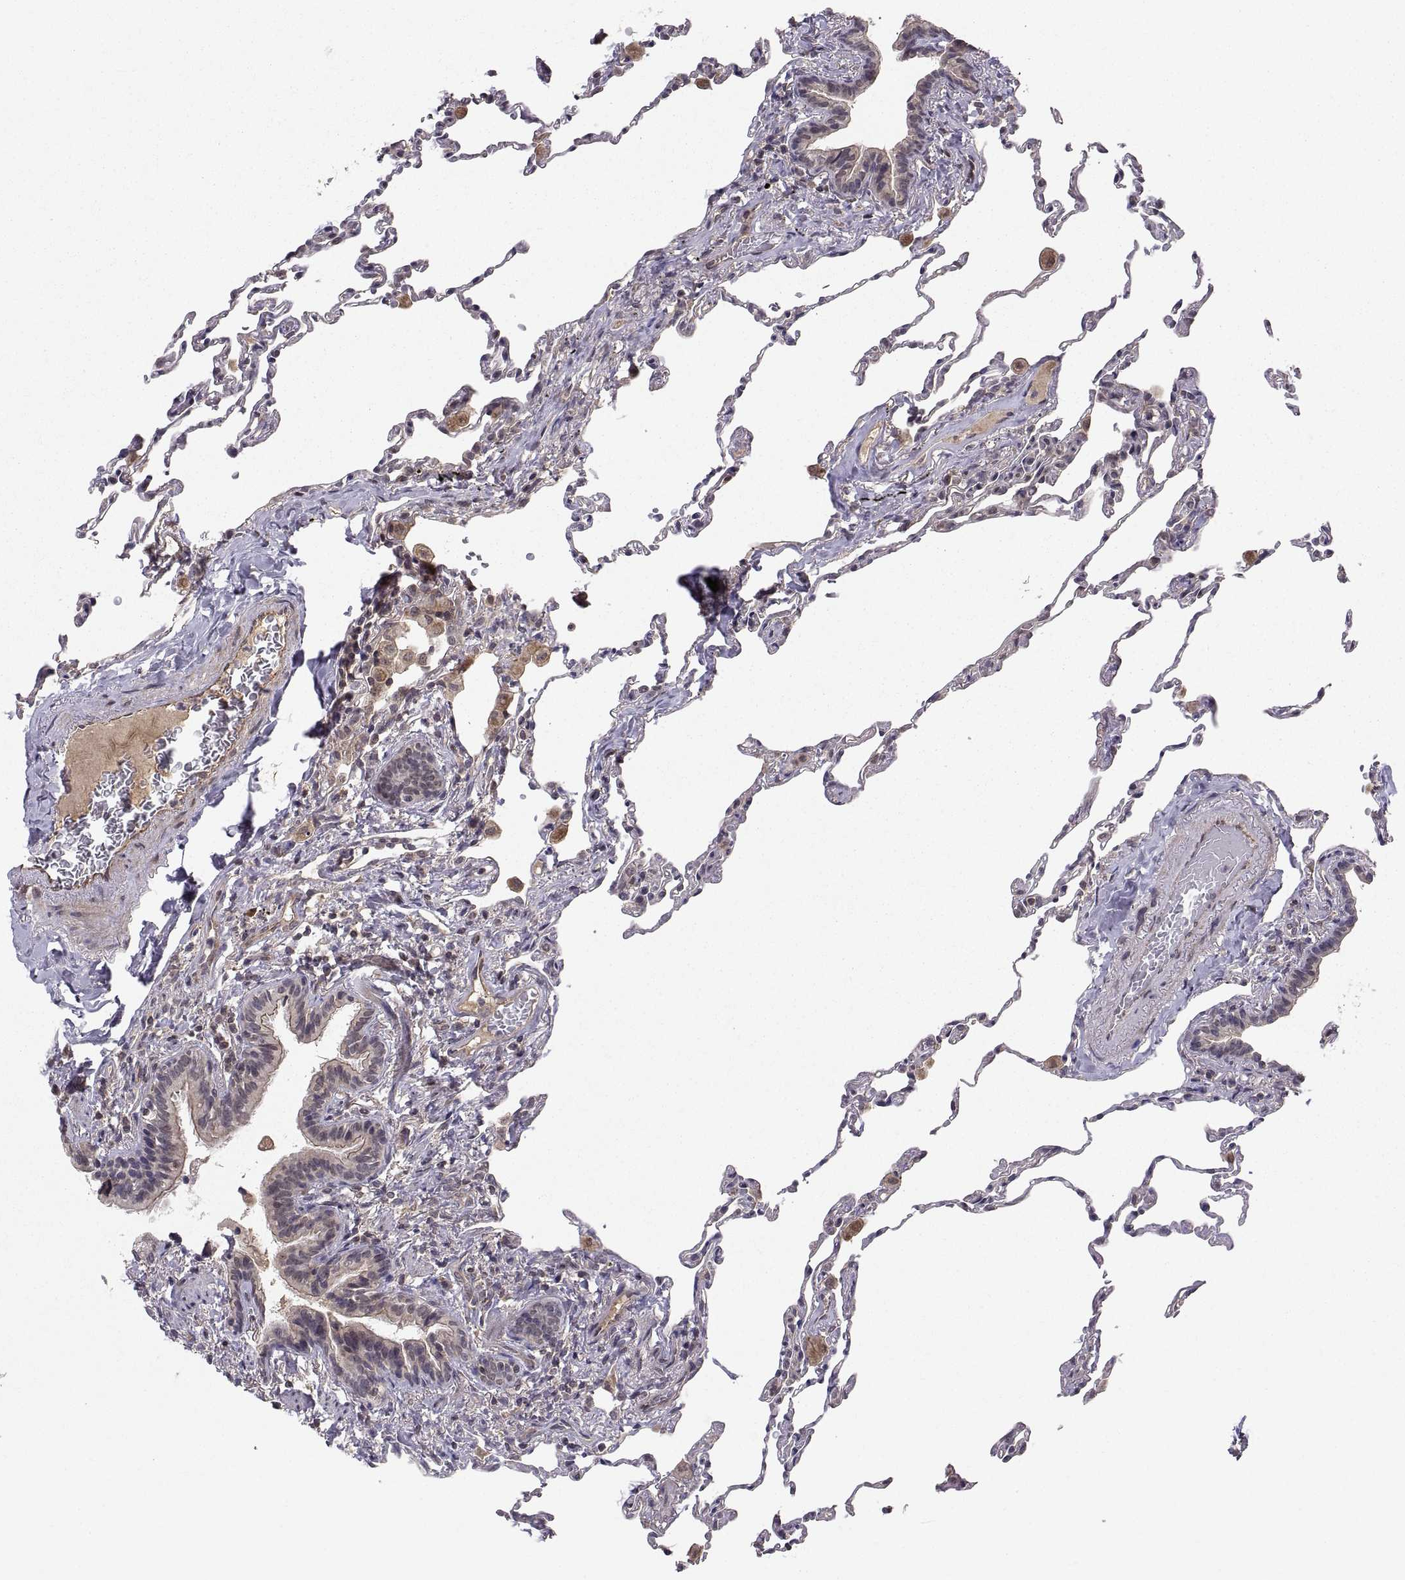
{"staining": {"intensity": "weak", "quantity": "<25%", "location": "cytoplasmic/membranous"}, "tissue": "lung", "cell_type": "Alveolar cells", "image_type": "normal", "snomed": [{"axis": "morphology", "description": "Normal tissue, NOS"}, {"axis": "topography", "description": "Lung"}], "caption": "Immunohistochemistry of benign human lung reveals no staining in alveolar cells. (Stains: DAB (3,3'-diaminobenzidine) immunohistochemistry with hematoxylin counter stain, Microscopy: brightfield microscopy at high magnification).", "gene": "ABL2", "patient": {"sex": "female", "age": 57}}